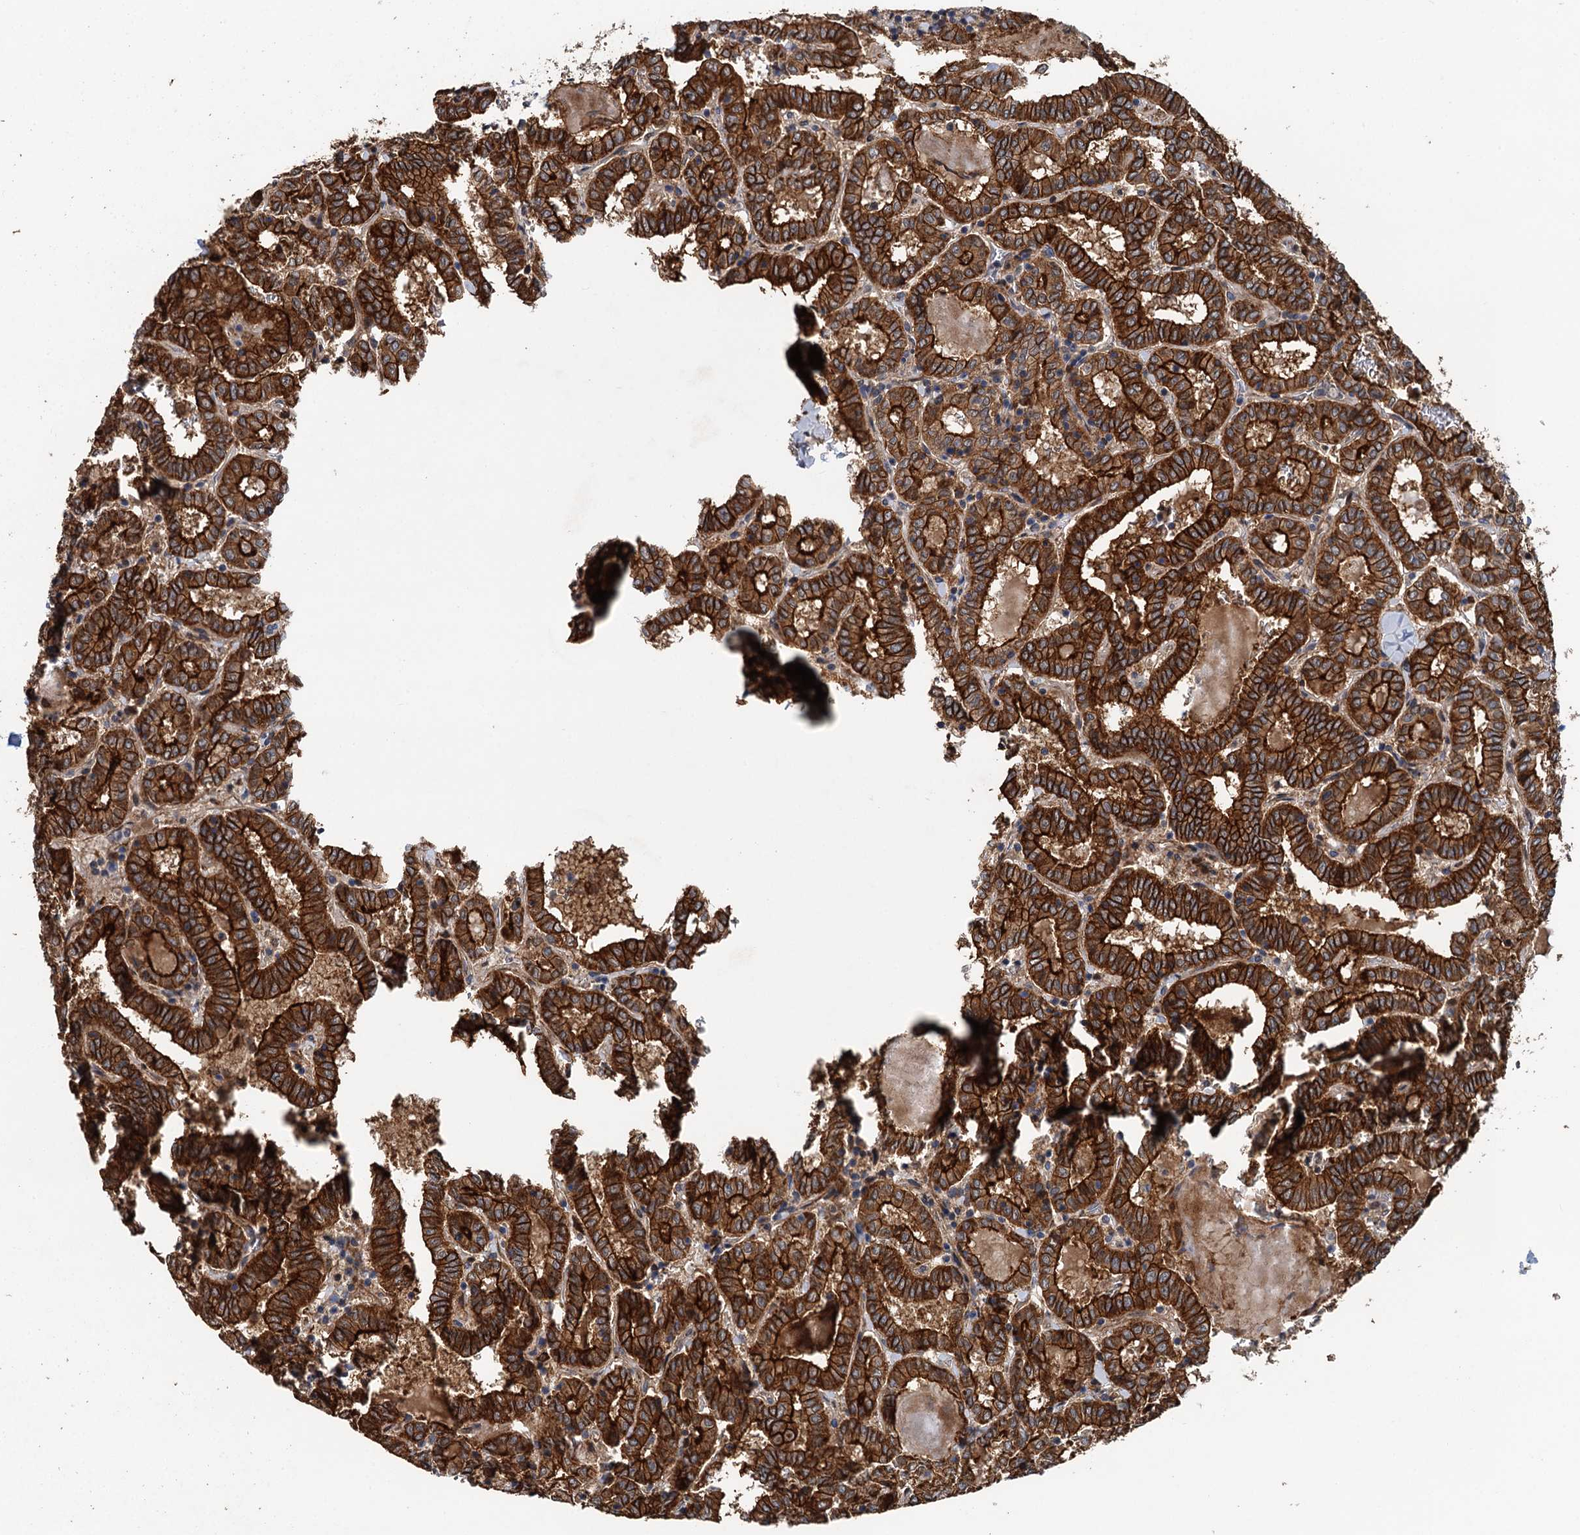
{"staining": {"intensity": "strong", "quantity": ">75%", "location": "cytoplasmic/membranous"}, "tissue": "thyroid cancer", "cell_type": "Tumor cells", "image_type": "cancer", "snomed": [{"axis": "morphology", "description": "Papillary adenocarcinoma, NOS"}, {"axis": "topography", "description": "Thyroid gland"}], "caption": "A photomicrograph of human thyroid papillary adenocarcinoma stained for a protein reveals strong cytoplasmic/membranous brown staining in tumor cells.", "gene": "LRRK2", "patient": {"sex": "female", "age": 72}}